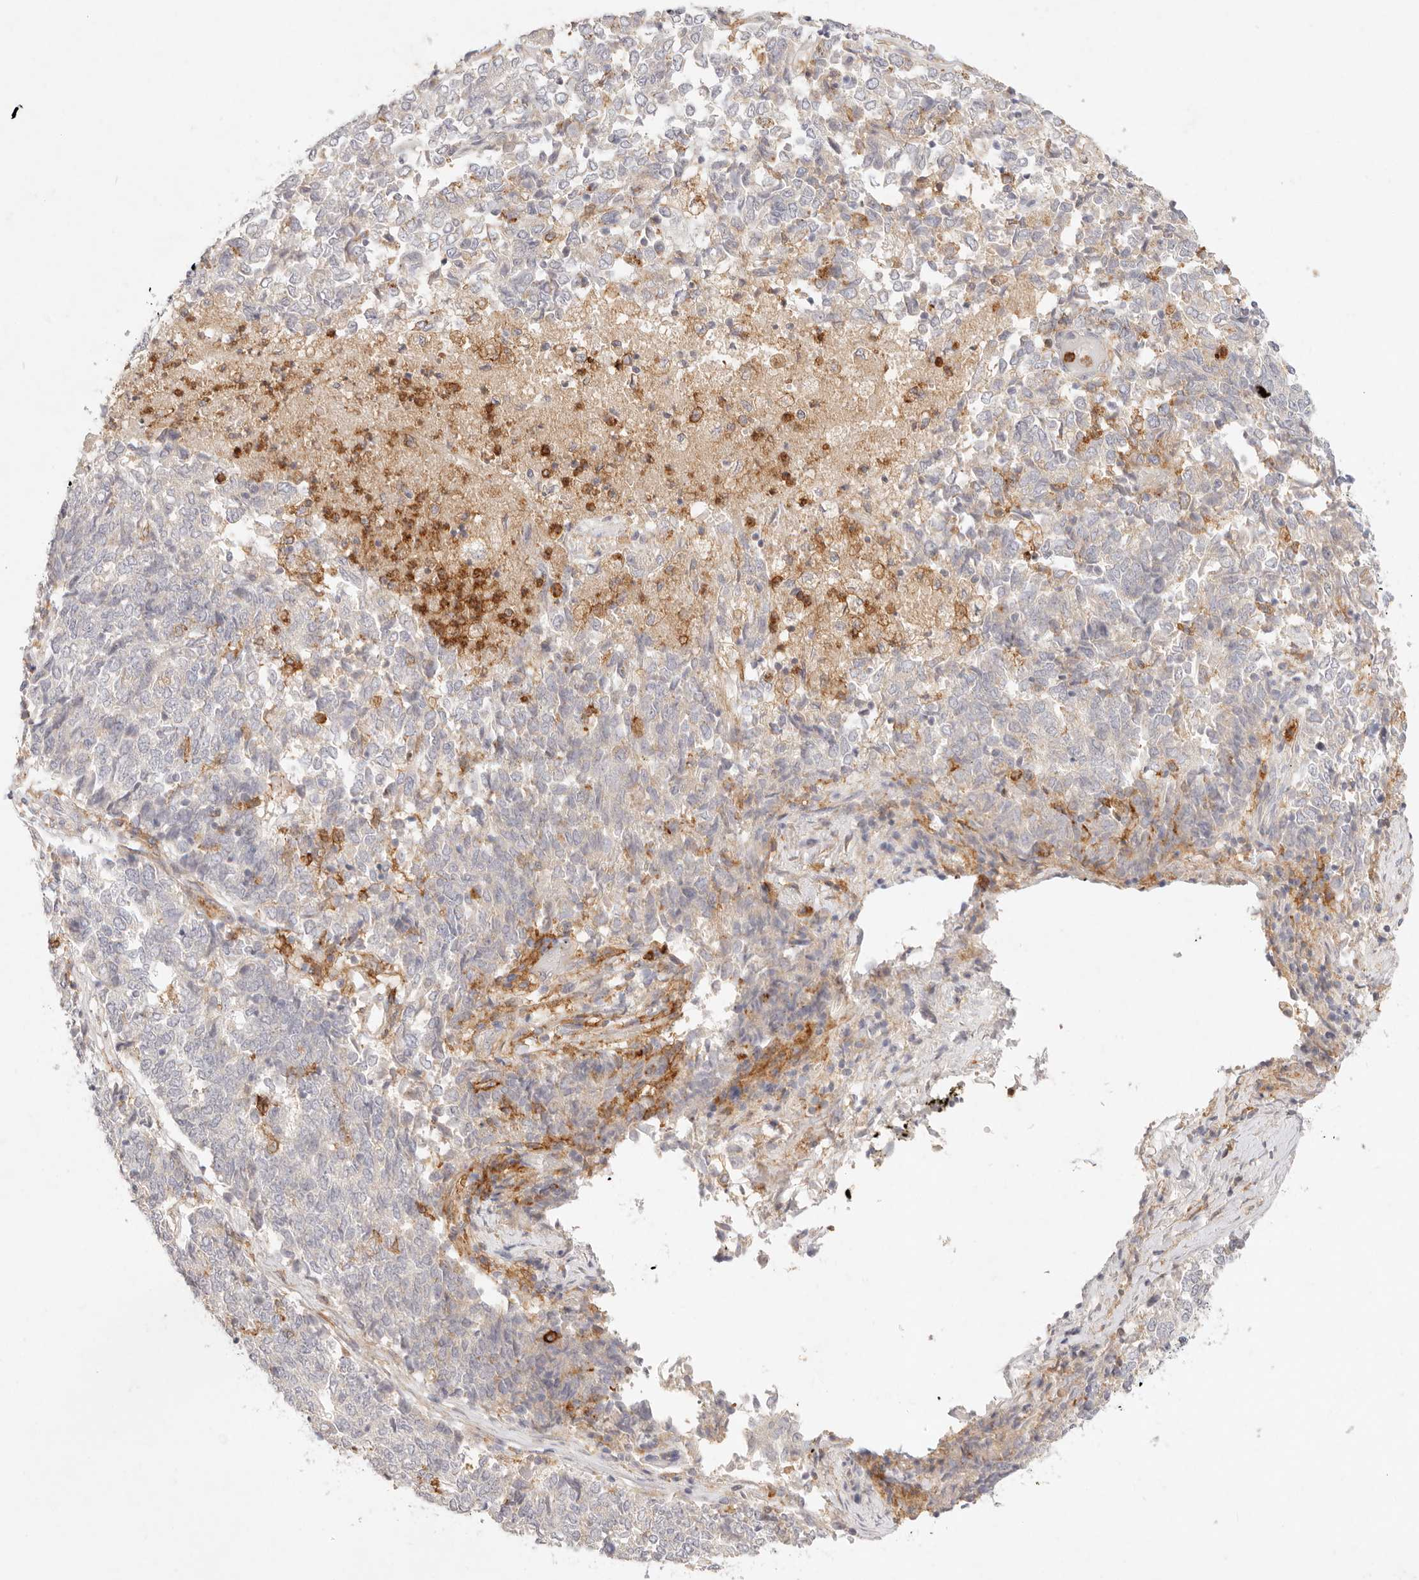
{"staining": {"intensity": "negative", "quantity": "none", "location": "none"}, "tissue": "endometrial cancer", "cell_type": "Tumor cells", "image_type": "cancer", "snomed": [{"axis": "morphology", "description": "Adenocarcinoma, NOS"}, {"axis": "topography", "description": "Endometrium"}], "caption": "IHC micrograph of human endometrial adenocarcinoma stained for a protein (brown), which demonstrates no positivity in tumor cells.", "gene": "GPR84", "patient": {"sex": "female", "age": 80}}